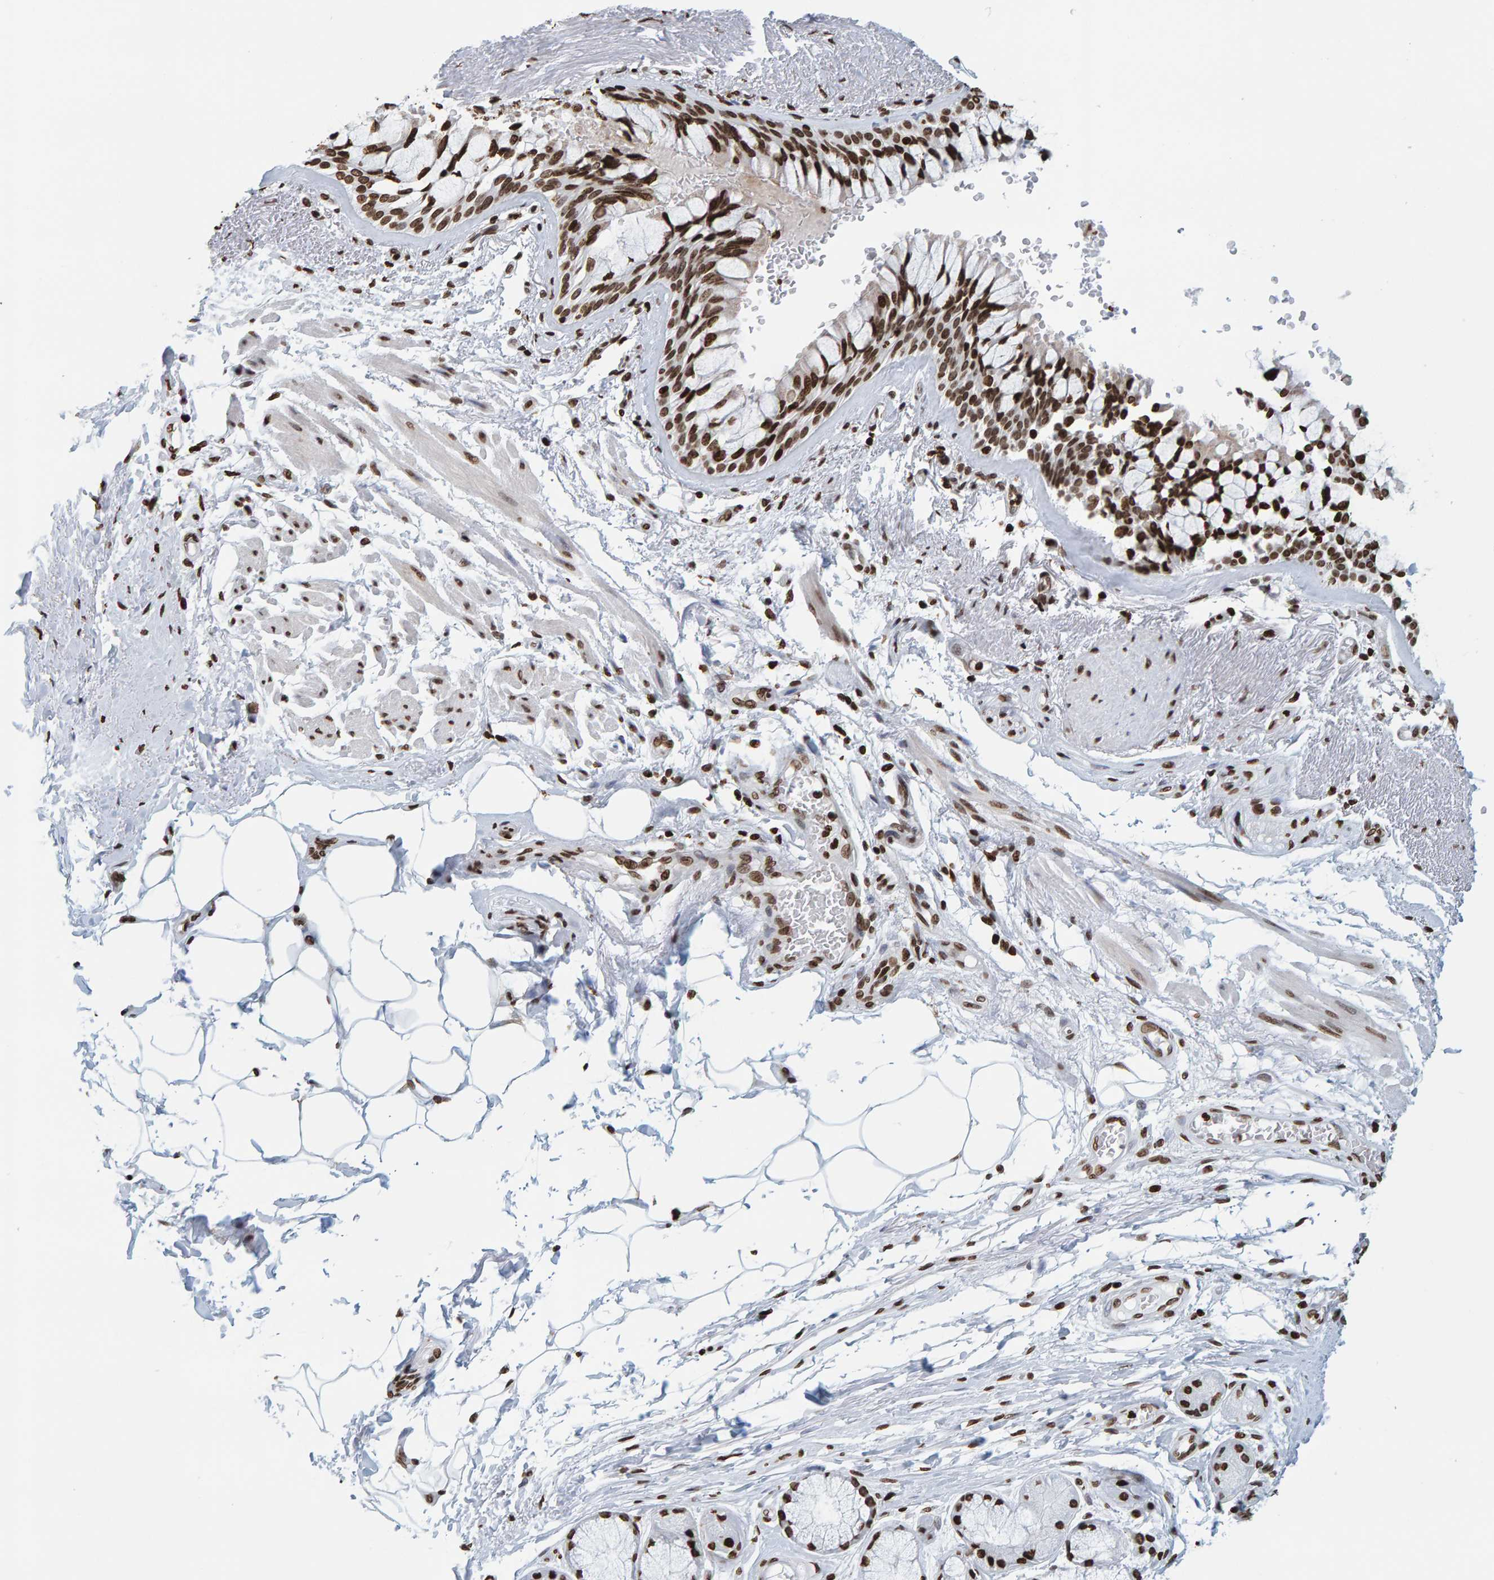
{"staining": {"intensity": "strong", "quantity": ">75%", "location": "nuclear"}, "tissue": "bronchus", "cell_type": "Respiratory epithelial cells", "image_type": "normal", "snomed": [{"axis": "morphology", "description": "Normal tissue, NOS"}, {"axis": "topography", "description": "Bronchus"}], "caption": "DAB (3,3'-diaminobenzidine) immunohistochemical staining of benign bronchus shows strong nuclear protein staining in about >75% of respiratory epithelial cells.", "gene": "BRF2", "patient": {"sex": "male", "age": 66}}